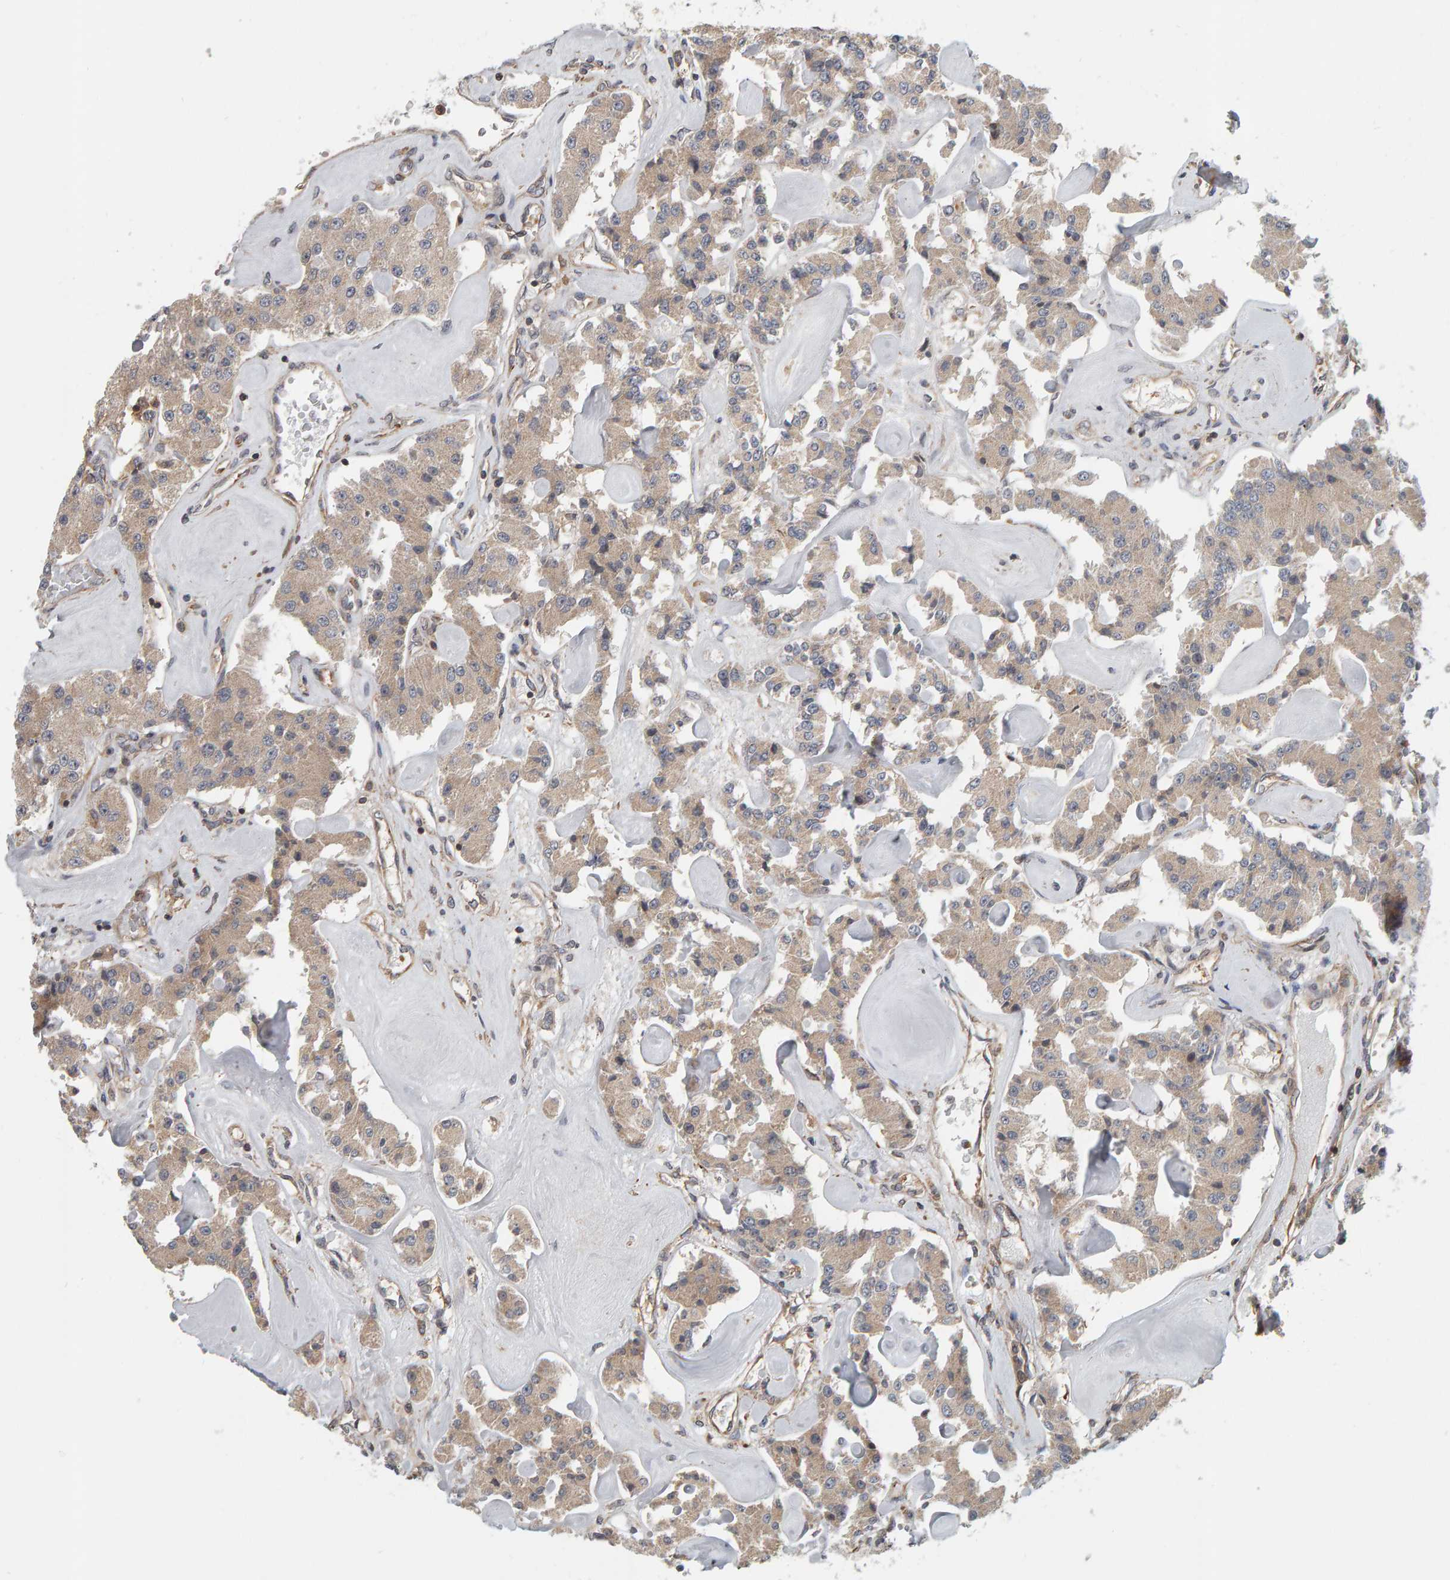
{"staining": {"intensity": "weak", "quantity": ">75%", "location": "cytoplasmic/membranous"}, "tissue": "carcinoid", "cell_type": "Tumor cells", "image_type": "cancer", "snomed": [{"axis": "morphology", "description": "Carcinoid, malignant, NOS"}, {"axis": "topography", "description": "Pancreas"}], "caption": "Carcinoid (malignant) stained with immunohistochemistry displays weak cytoplasmic/membranous staining in approximately >75% of tumor cells. The protein is shown in brown color, while the nuclei are stained blue.", "gene": "C9orf72", "patient": {"sex": "male", "age": 41}}